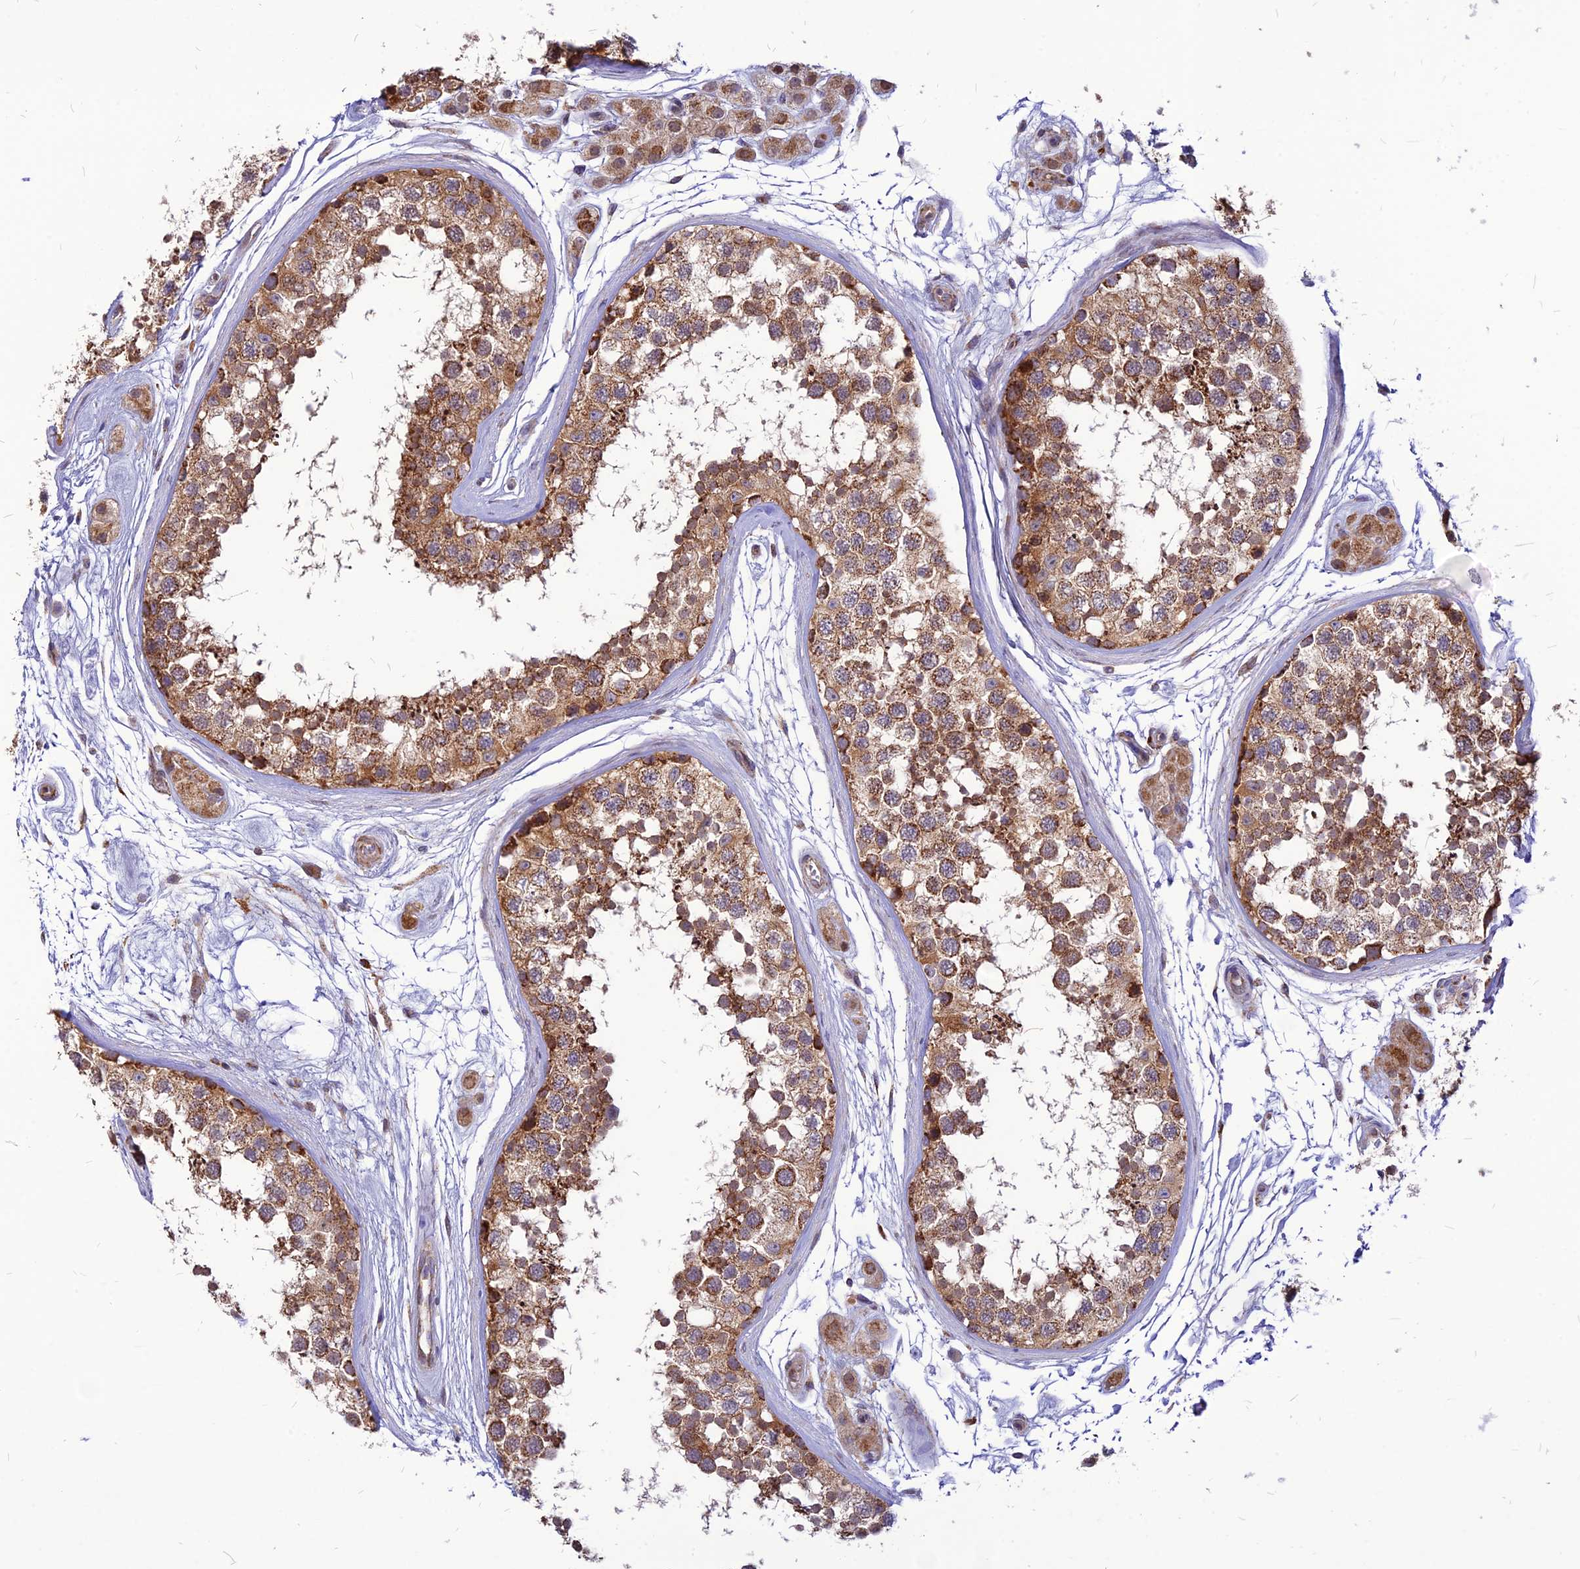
{"staining": {"intensity": "moderate", "quantity": ">75%", "location": "cytoplasmic/membranous"}, "tissue": "testis", "cell_type": "Cells in seminiferous ducts", "image_type": "normal", "snomed": [{"axis": "morphology", "description": "Normal tissue, NOS"}, {"axis": "topography", "description": "Testis"}], "caption": "Immunohistochemistry (IHC) of unremarkable testis displays medium levels of moderate cytoplasmic/membranous expression in about >75% of cells in seminiferous ducts.", "gene": "ECI1", "patient": {"sex": "male", "age": 56}}